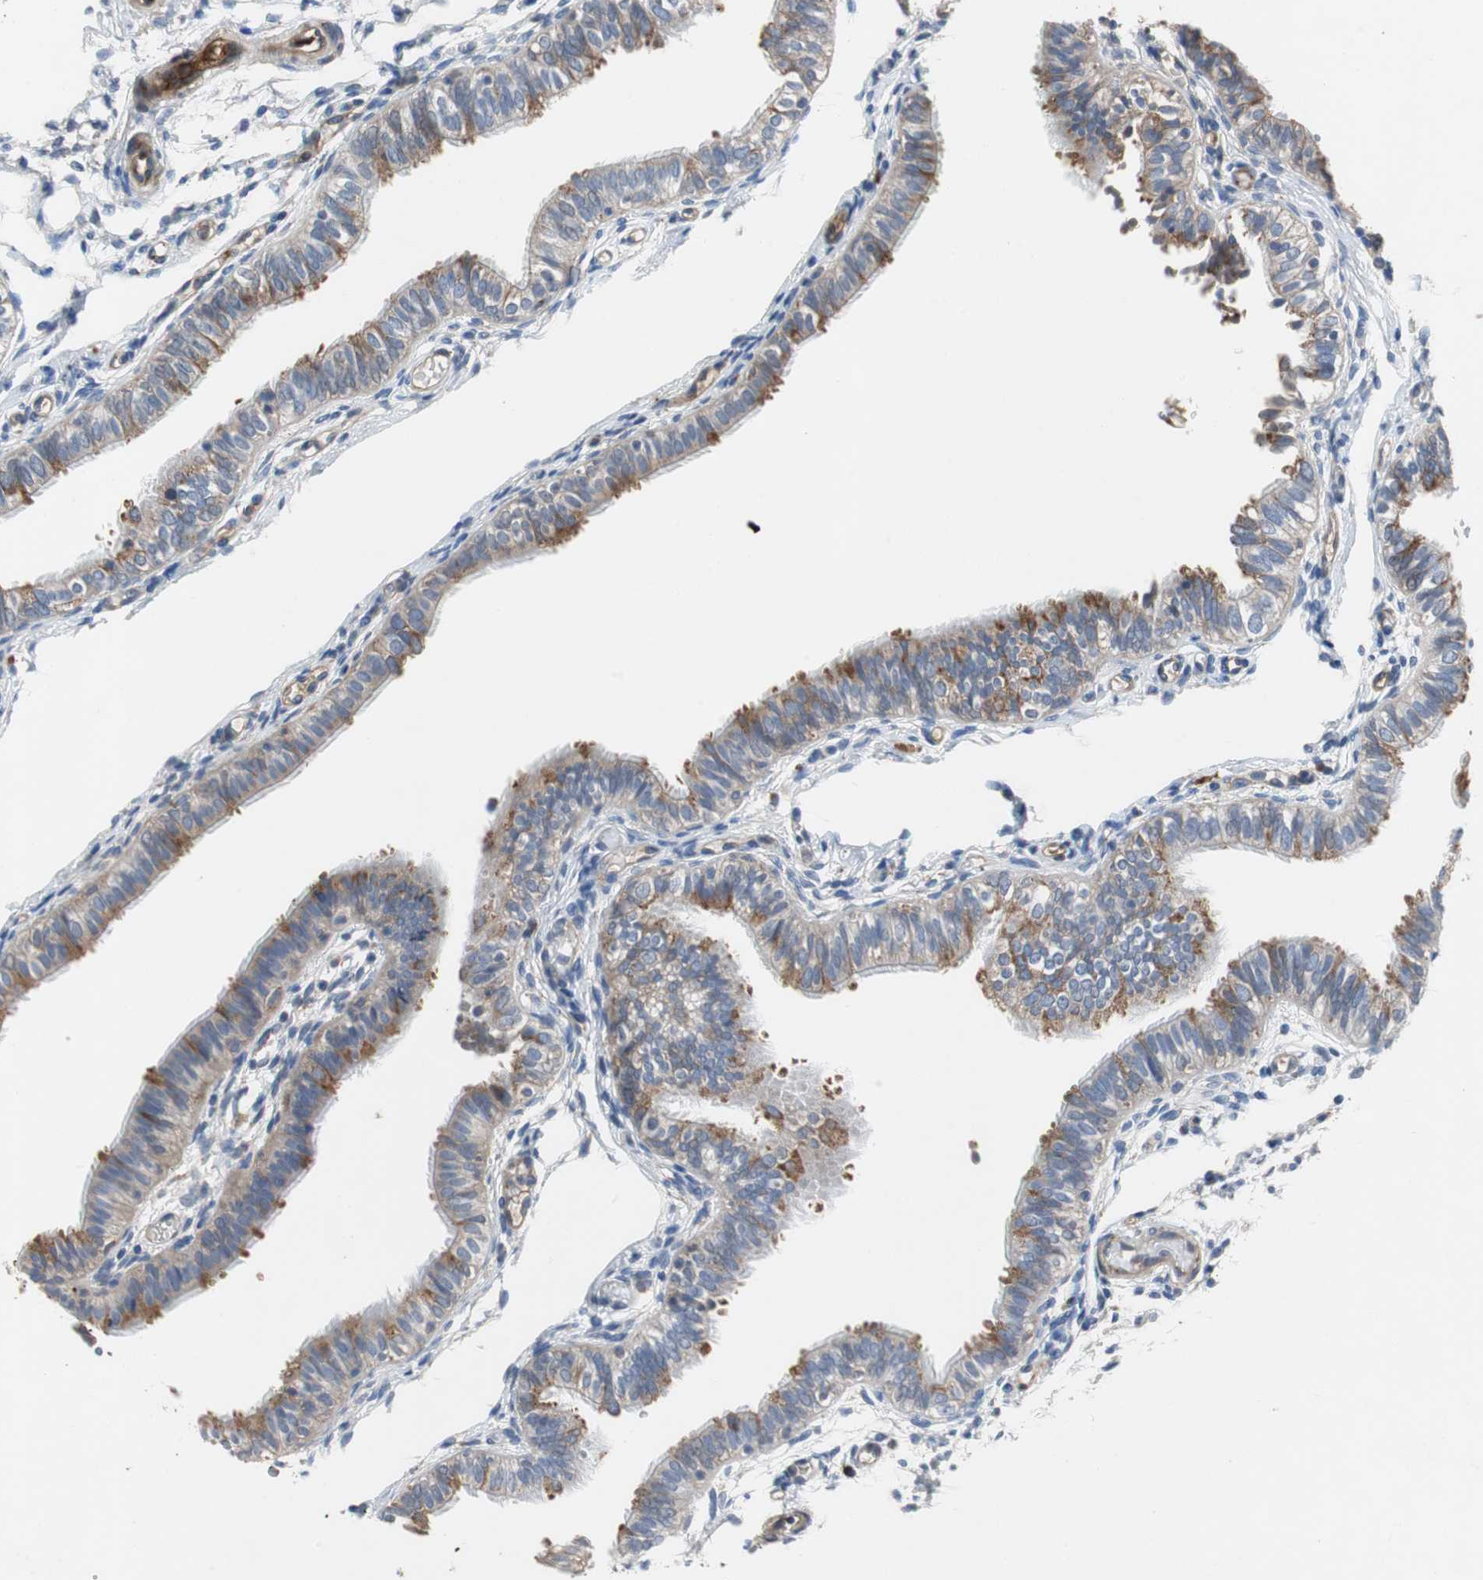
{"staining": {"intensity": "weak", "quantity": "25%-75%", "location": "cytoplasmic/membranous"}, "tissue": "fallopian tube", "cell_type": "Glandular cells", "image_type": "normal", "snomed": [{"axis": "morphology", "description": "Normal tissue, NOS"}, {"axis": "morphology", "description": "Dermoid, NOS"}, {"axis": "topography", "description": "Fallopian tube"}], "caption": "Immunohistochemistry (DAB (3,3'-diaminobenzidine)) staining of normal fallopian tube exhibits weak cytoplasmic/membranous protein positivity in approximately 25%-75% of glandular cells.", "gene": "SORT1", "patient": {"sex": "female", "age": 33}}